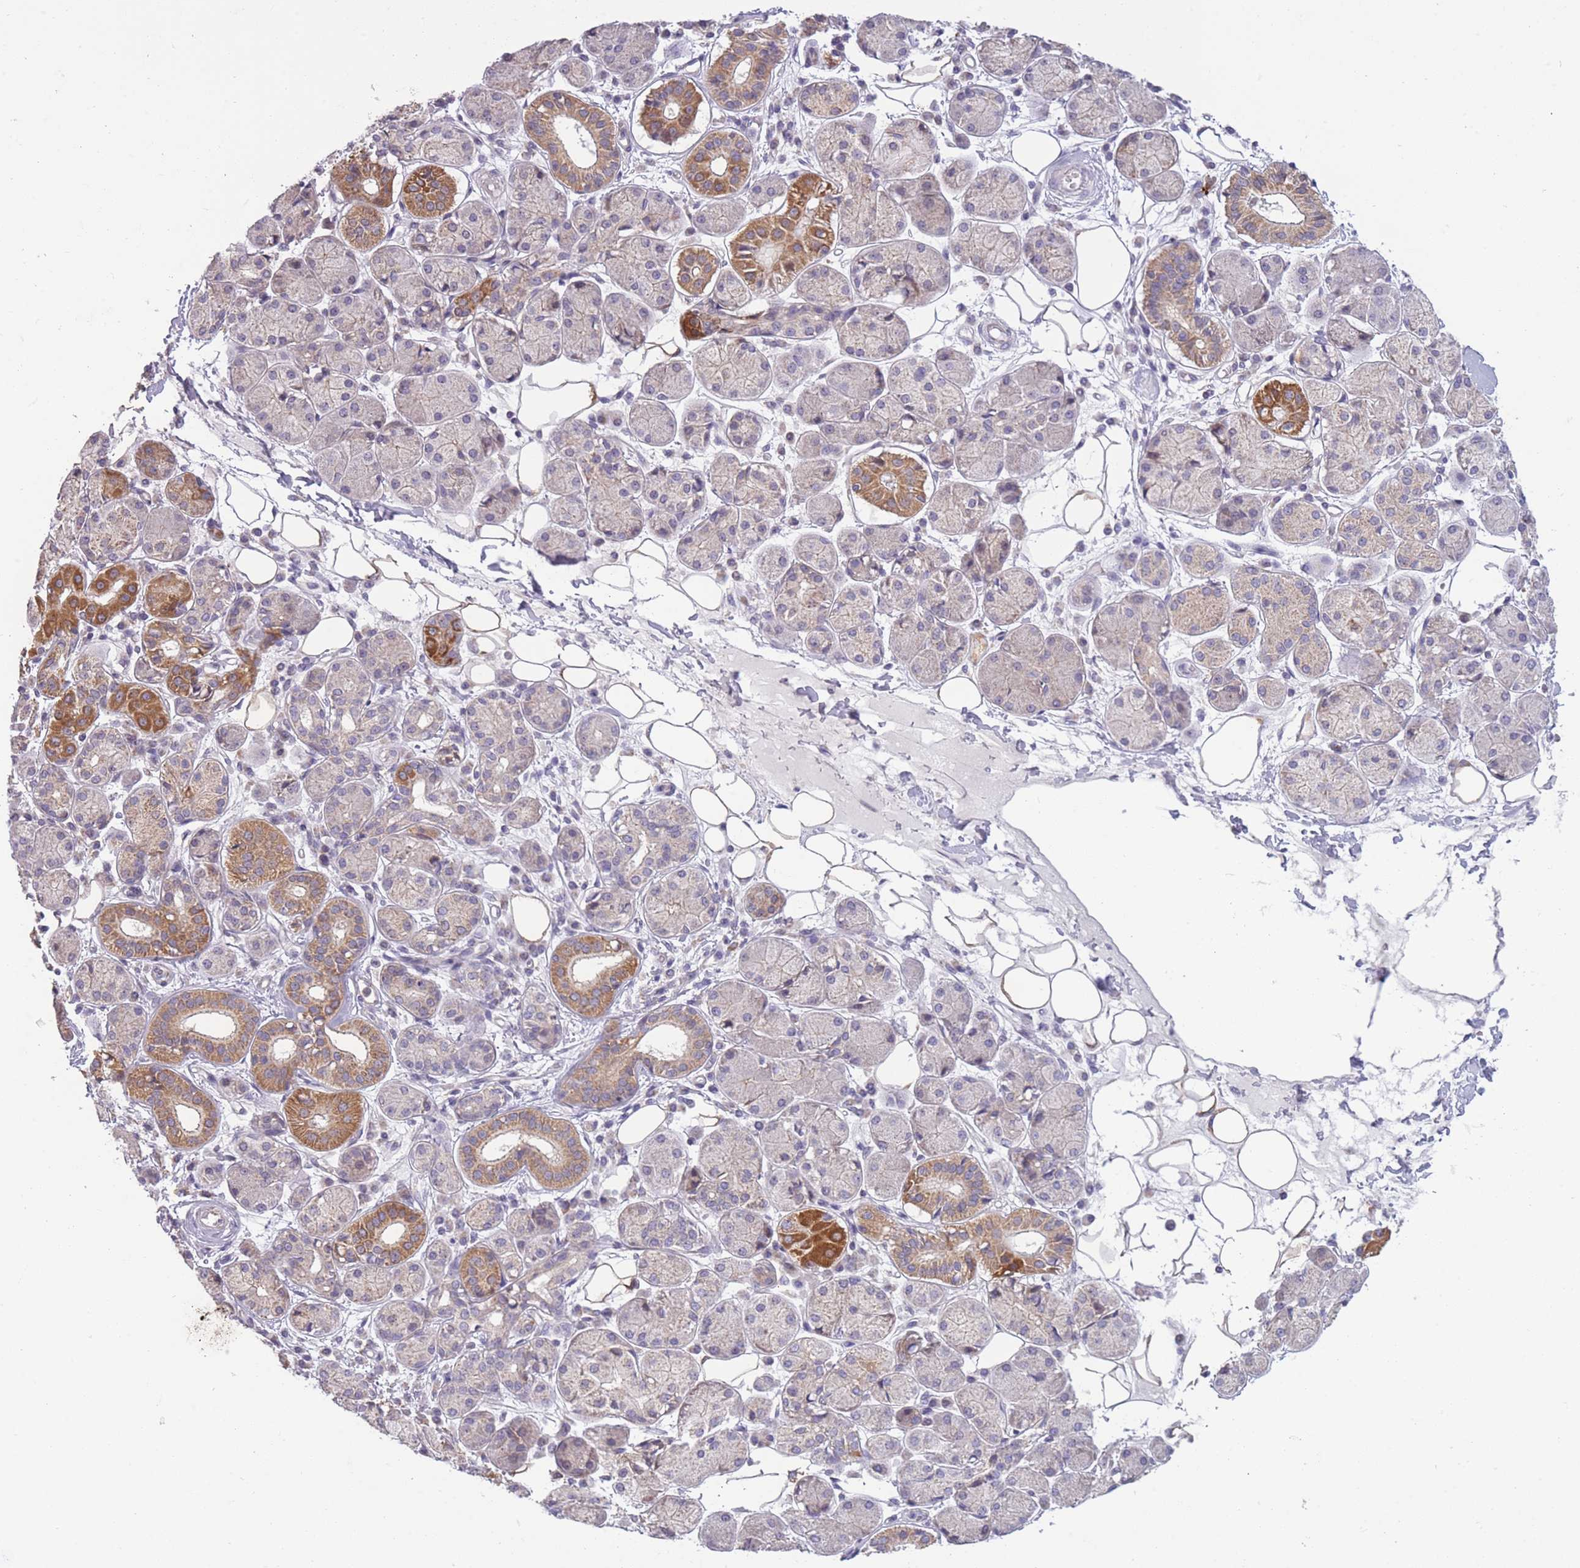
{"staining": {"intensity": "moderate", "quantity": "<25%", "location": "cytoplasmic/membranous"}, "tissue": "salivary gland", "cell_type": "Glandular cells", "image_type": "normal", "snomed": [{"axis": "morphology", "description": "Squamous cell carcinoma, NOS"}, {"axis": "topography", "description": "Skin"}, {"axis": "topography", "description": "Head-Neck"}], "caption": "Salivary gland was stained to show a protein in brown. There is low levels of moderate cytoplasmic/membranous staining in about <25% of glandular cells. Immunohistochemistry stains the protein in brown and the nuclei are stained blue.", "gene": "MRPS18C", "patient": {"sex": "male", "age": 80}}